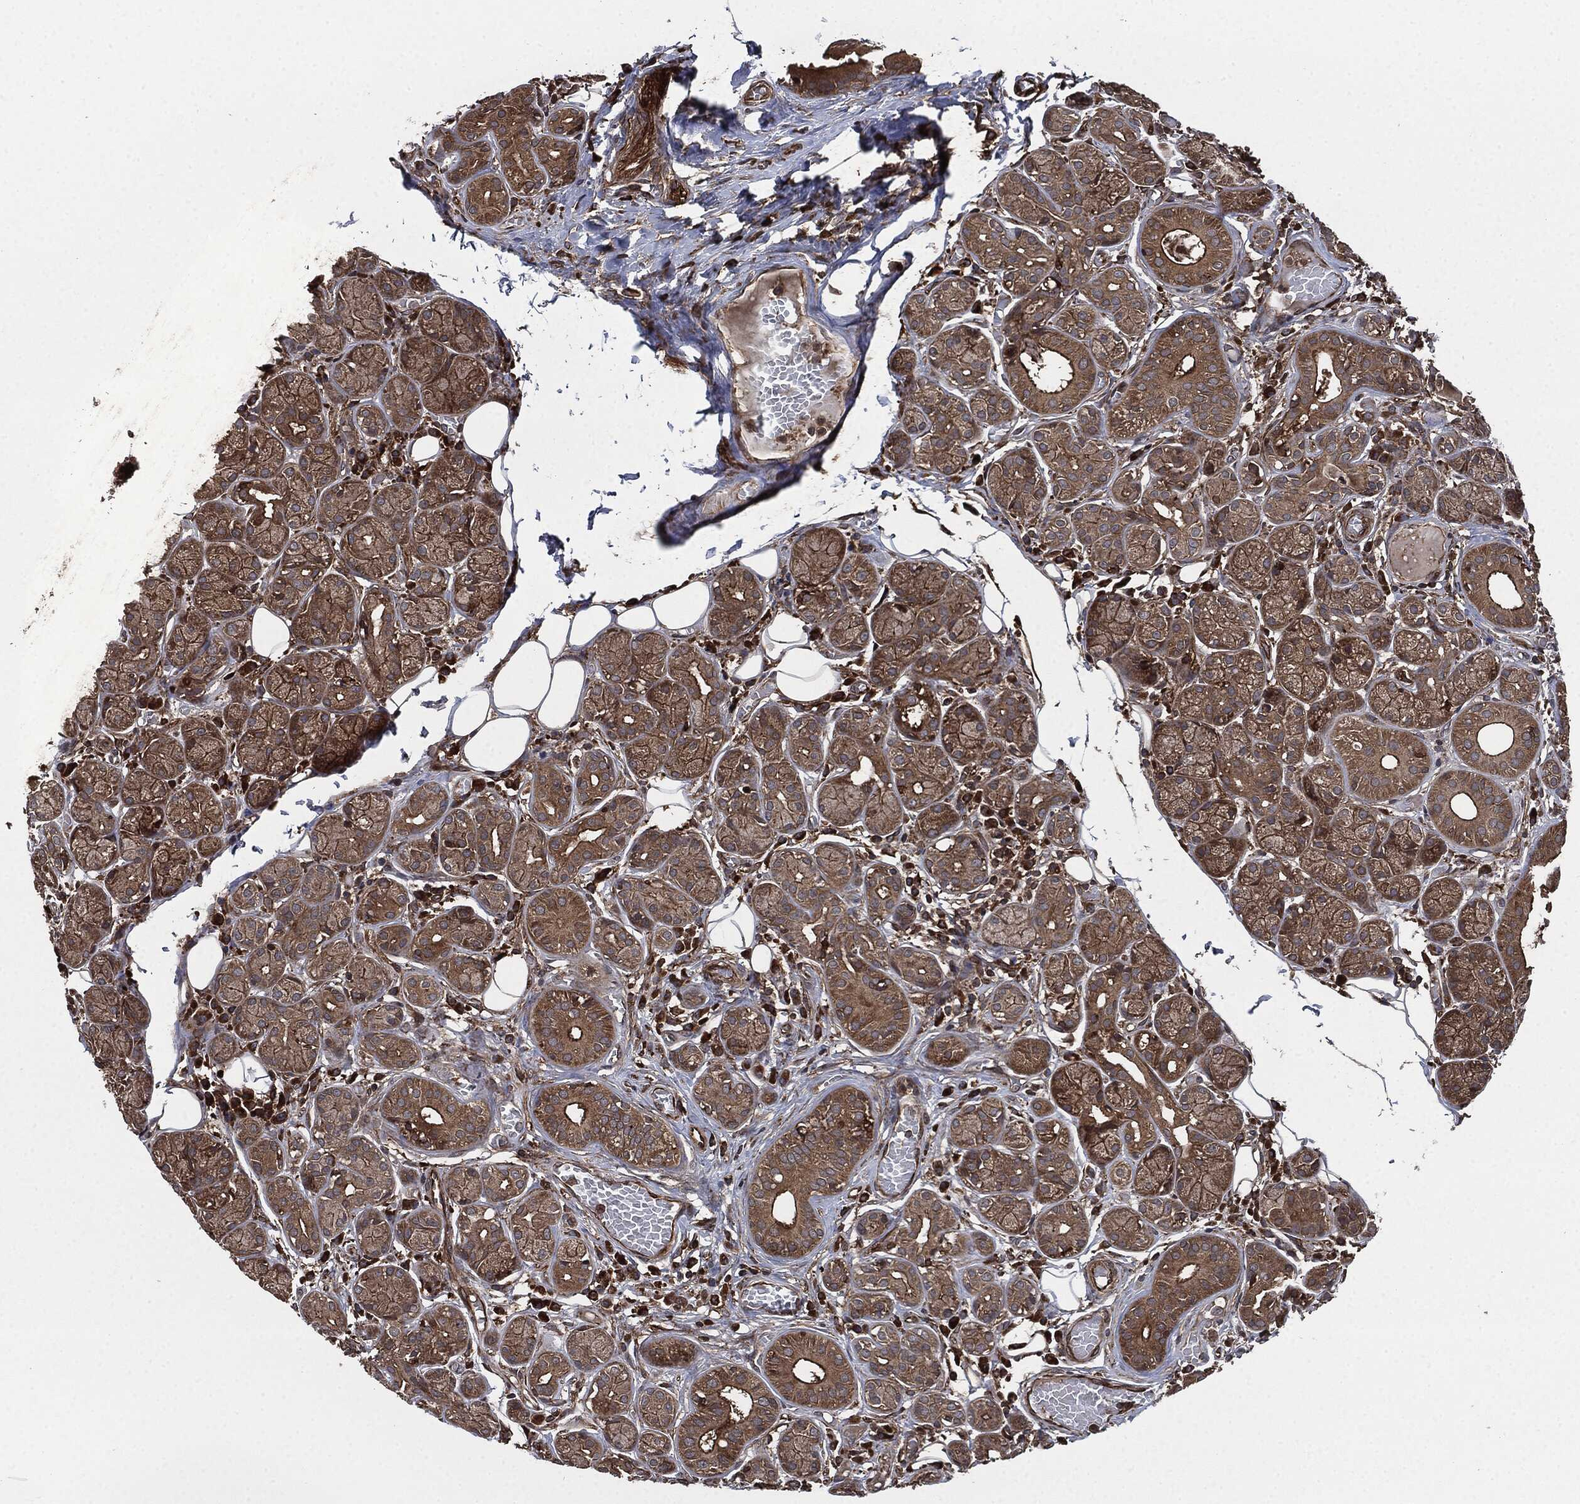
{"staining": {"intensity": "moderate", "quantity": ">75%", "location": "cytoplasmic/membranous"}, "tissue": "salivary gland", "cell_type": "Glandular cells", "image_type": "normal", "snomed": [{"axis": "morphology", "description": "Normal tissue, NOS"}, {"axis": "topography", "description": "Salivary gland"}], "caption": "Salivary gland stained with DAB (3,3'-diaminobenzidine) immunohistochemistry (IHC) shows medium levels of moderate cytoplasmic/membranous positivity in approximately >75% of glandular cells. Using DAB (brown) and hematoxylin (blue) stains, captured at high magnification using brightfield microscopy.", "gene": "RAP1GDS1", "patient": {"sex": "male", "age": 71}}